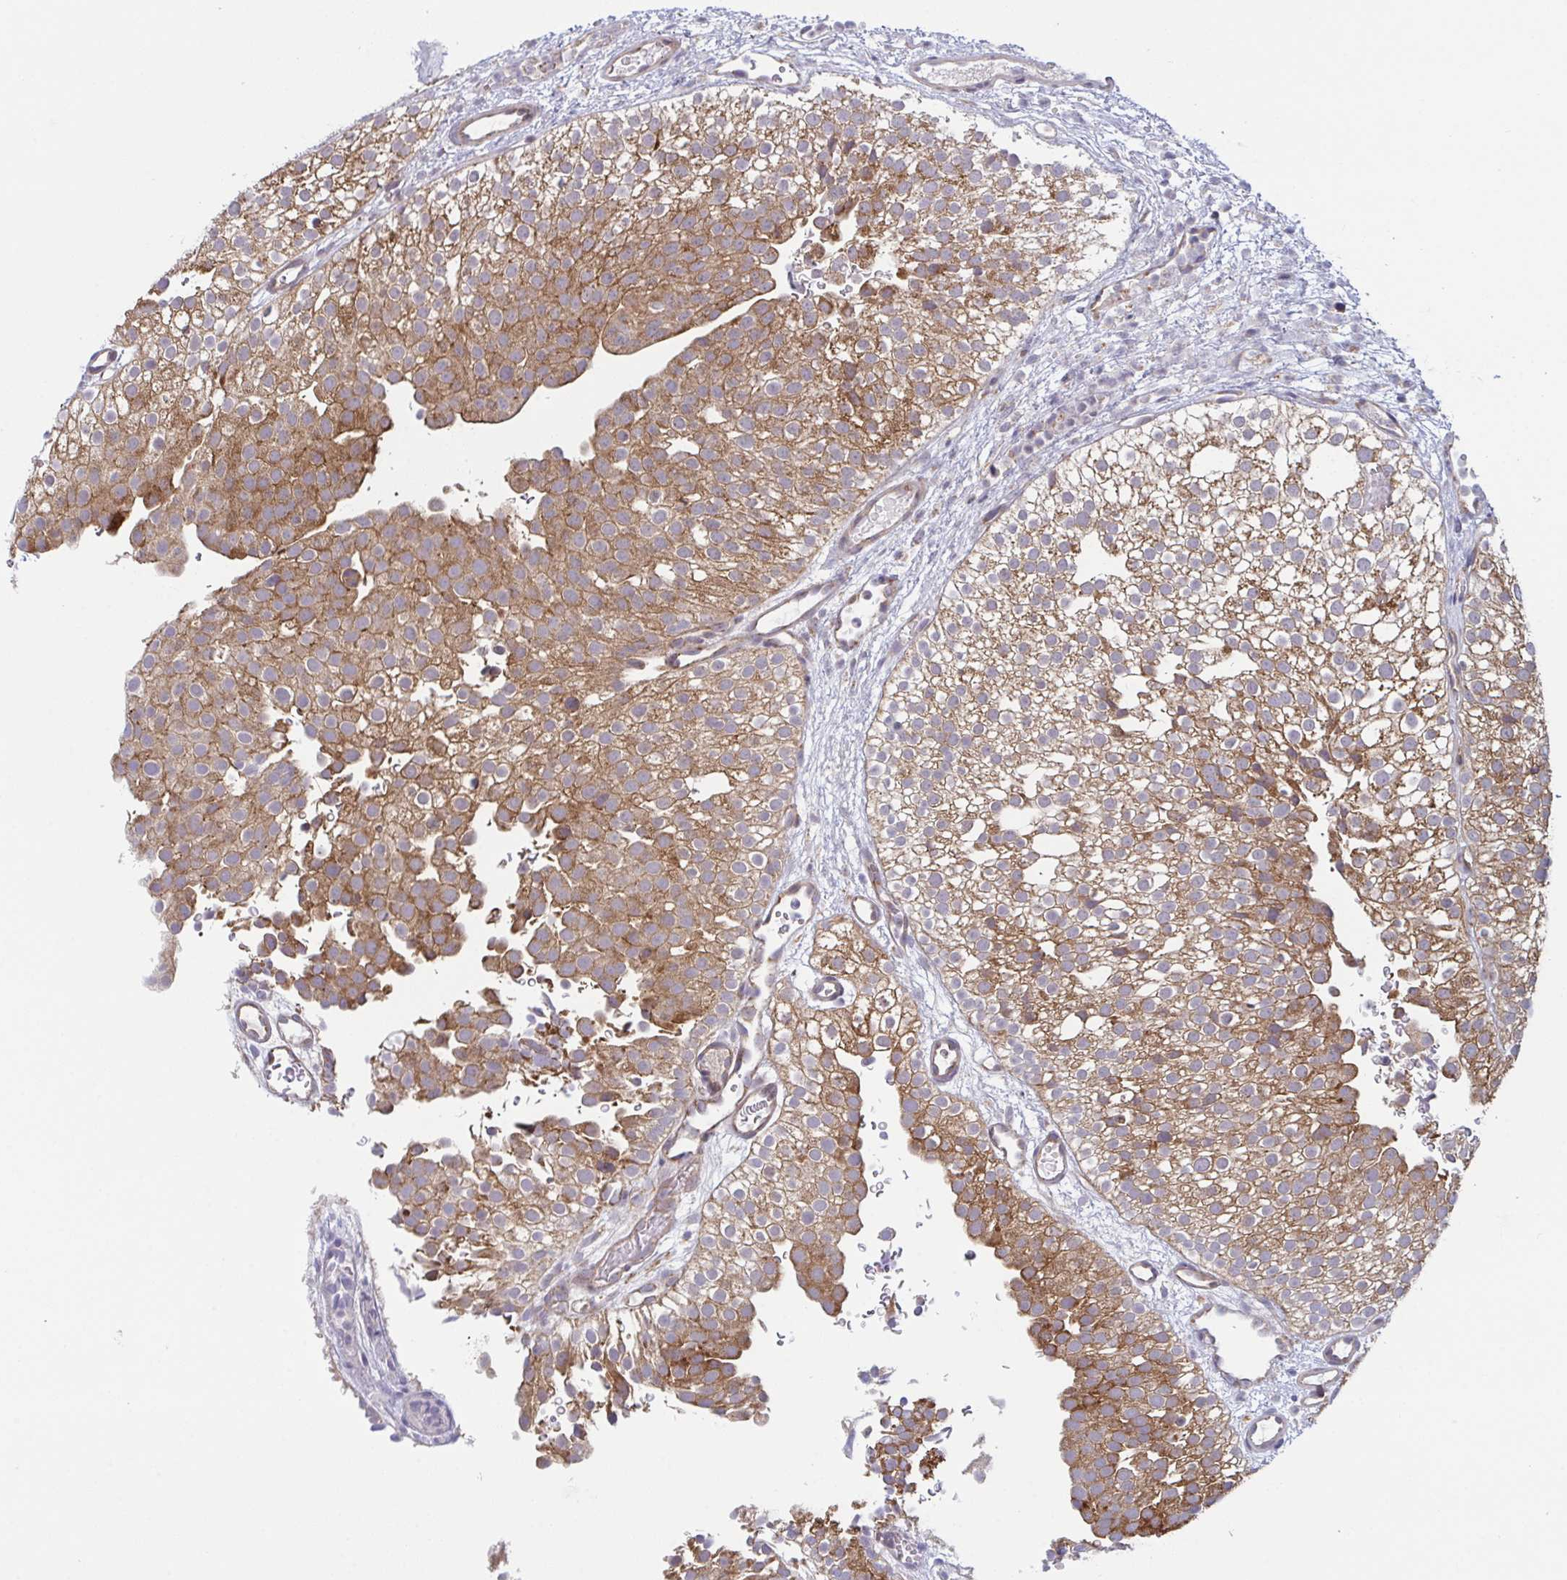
{"staining": {"intensity": "moderate", "quantity": ">75%", "location": "cytoplasmic/membranous"}, "tissue": "urothelial cancer", "cell_type": "Tumor cells", "image_type": "cancer", "snomed": [{"axis": "morphology", "description": "Urothelial carcinoma, Low grade"}, {"axis": "topography", "description": "Urinary bladder"}], "caption": "Immunohistochemical staining of urothelial cancer shows medium levels of moderate cytoplasmic/membranous protein expression in about >75% of tumor cells. (DAB IHC, brown staining for protein, blue staining for nuclei).", "gene": "XAF1", "patient": {"sex": "male", "age": 78}}